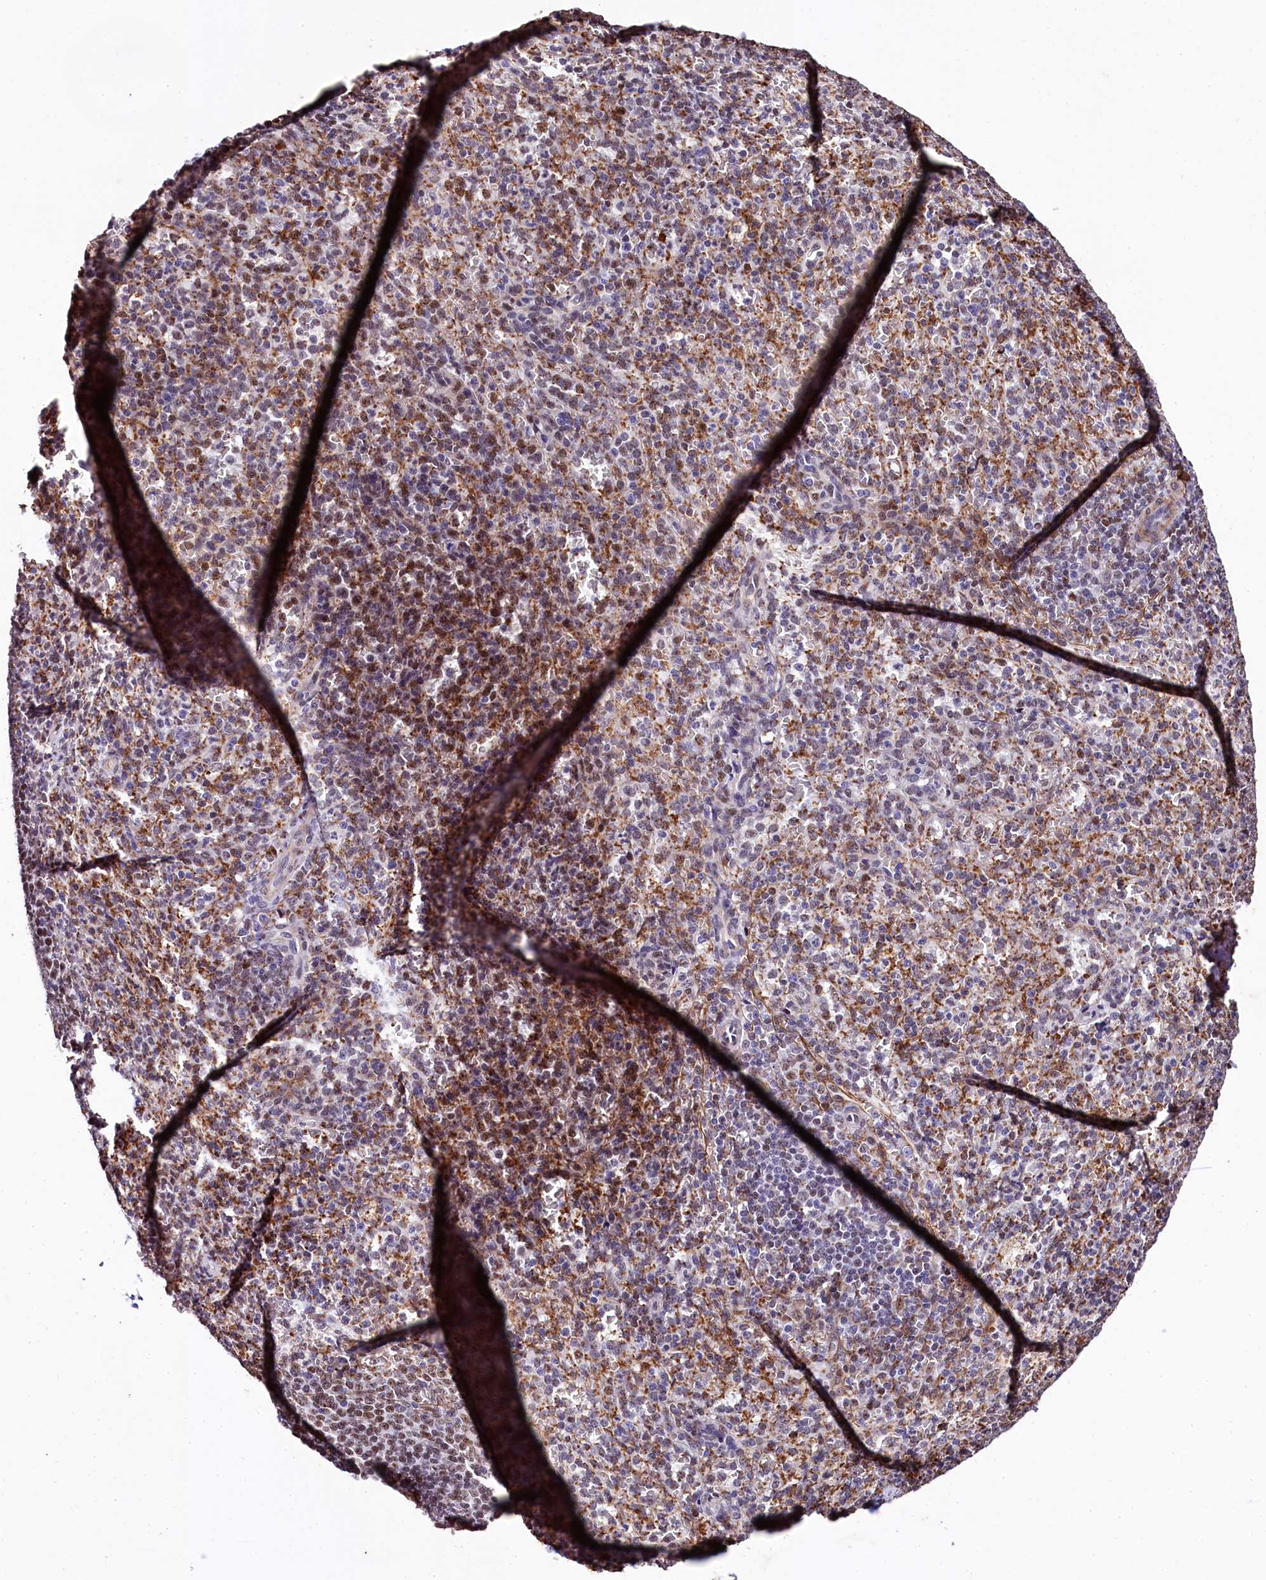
{"staining": {"intensity": "moderate", "quantity": "<25%", "location": "nuclear"}, "tissue": "spleen", "cell_type": "Cells in red pulp", "image_type": "normal", "snomed": [{"axis": "morphology", "description": "Normal tissue, NOS"}, {"axis": "topography", "description": "Spleen"}], "caption": "IHC (DAB (3,3'-diaminobenzidine)) staining of benign human spleen shows moderate nuclear protein expression in approximately <25% of cells in red pulp.", "gene": "SAMD10", "patient": {"sex": "female", "age": 21}}